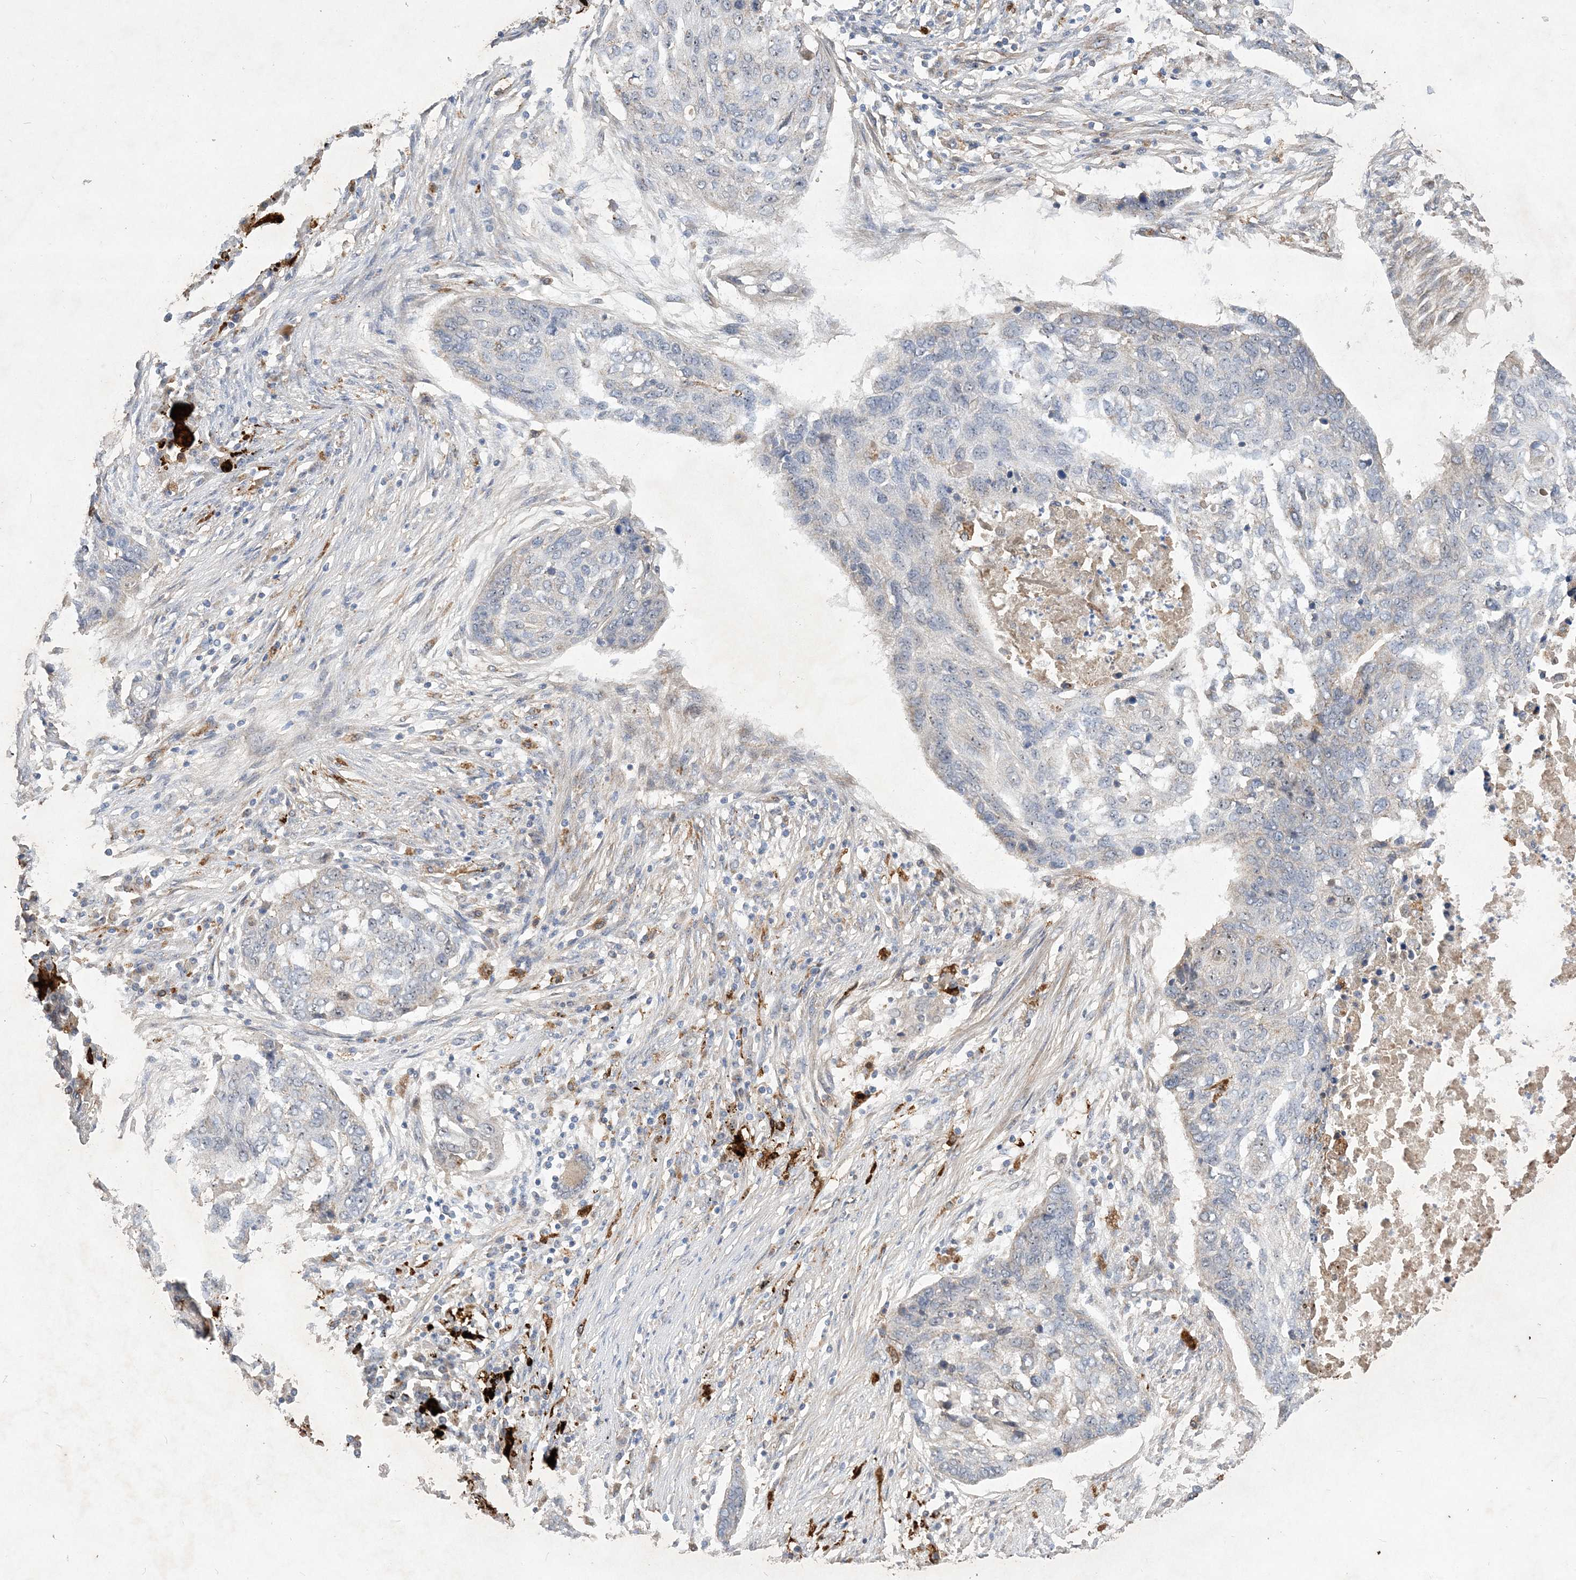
{"staining": {"intensity": "negative", "quantity": "none", "location": "none"}, "tissue": "lung cancer", "cell_type": "Tumor cells", "image_type": "cancer", "snomed": [{"axis": "morphology", "description": "Squamous cell carcinoma, NOS"}, {"axis": "topography", "description": "Lung"}], "caption": "Immunohistochemistry (IHC) photomicrograph of lung cancer stained for a protein (brown), which demonstrates no positivity in tumor cells. The staining was performed using DAB to visualize the protein expression in brown, while the nuclei were stained in blue with hematoxylin (Magnification: 20x).", "gene": "FEZ2", "patient": {"sex": "female", "age": 63}}